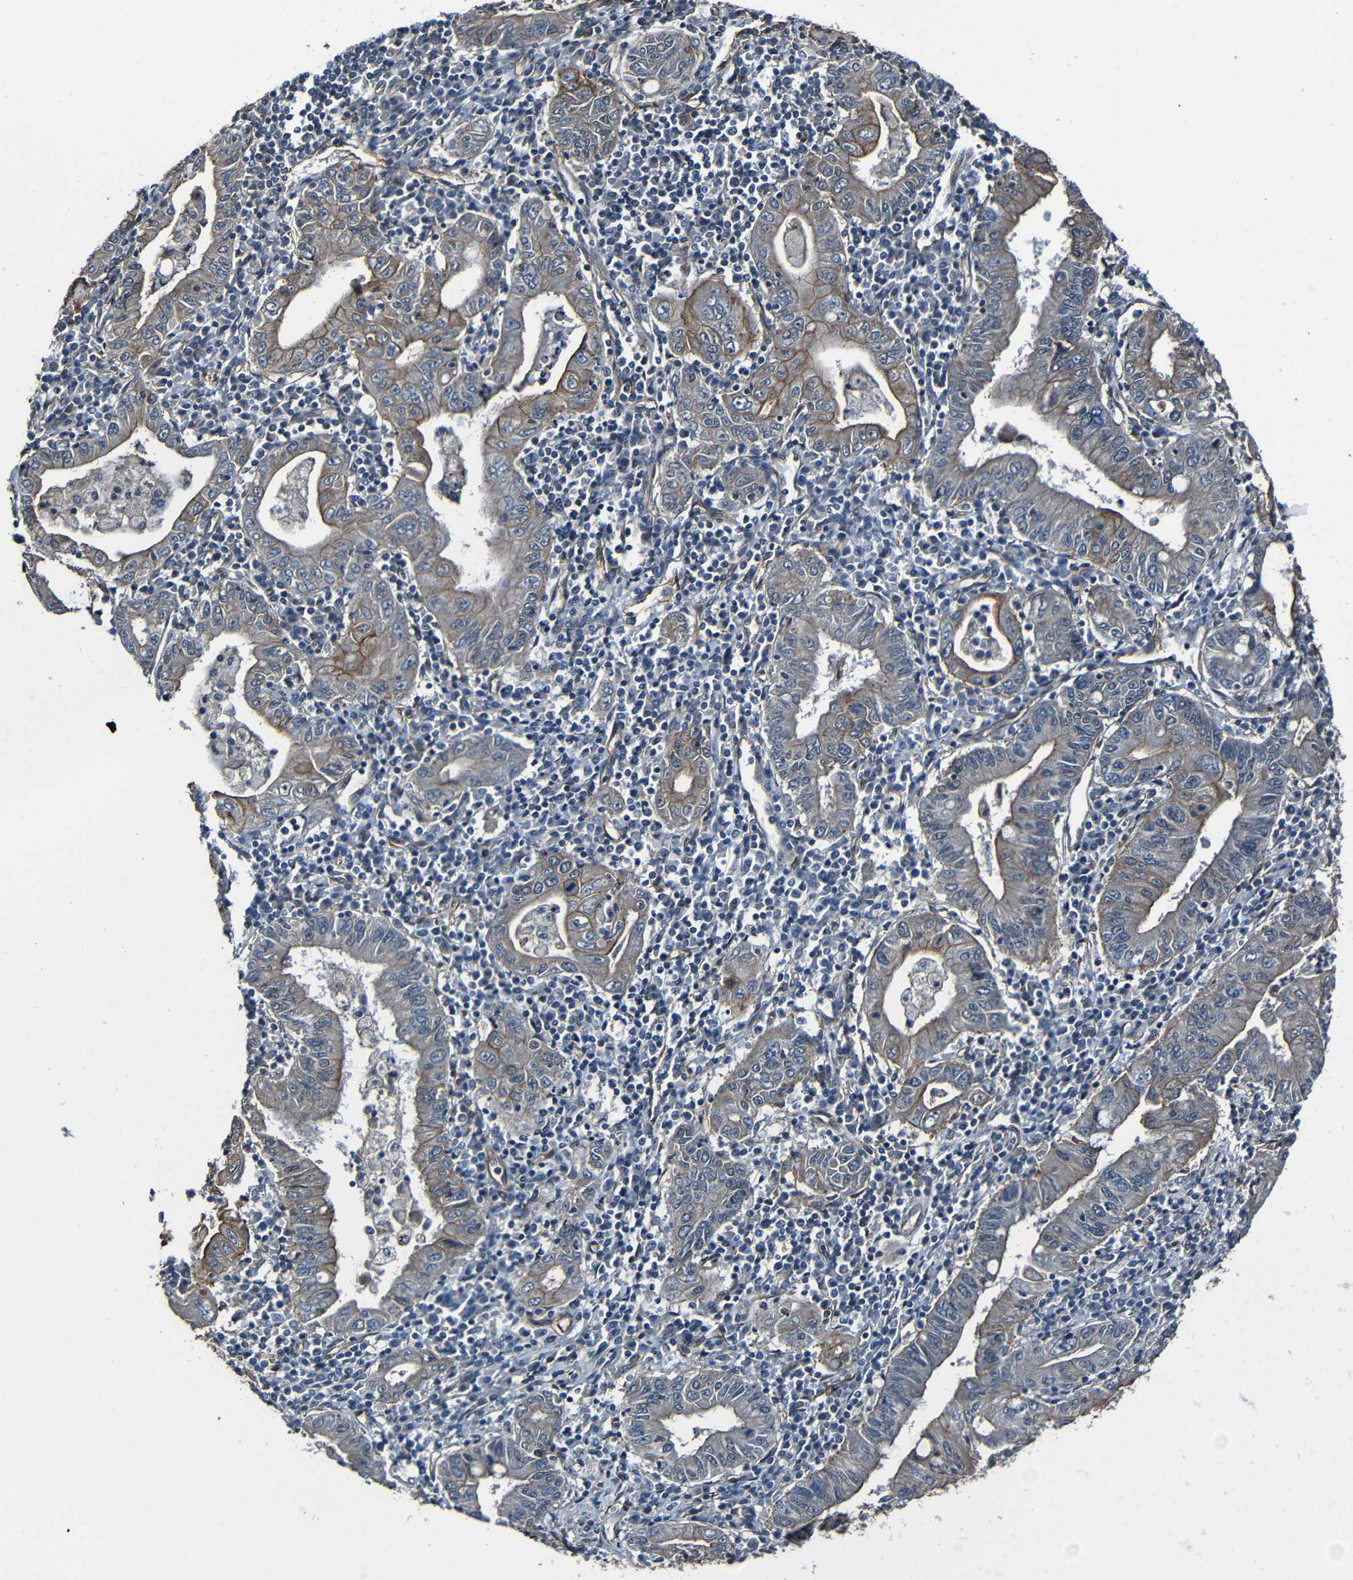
{"staining": {"intensity": "weak", "quantity": "25%-75%", "location": "cytoplasmic/membranous"}, "tissue": "stomach cancer", "cell_type": "Tumor cells", "image_type": "cancer", "snomed": [{"axis": "morphology", "description": "Normal tissue, NOS"}, {"axis": "morphology", "description": "Adenocarcinoma, NOS"}, {"axis": "topography", "description": "Esophagus"}, {"axis": "topography", "description": "Stomach, upper"}, {"axis": "topography", "description": "Peripheral nerve tissue"}], "caption": "Tumor cells show weak cytoplasmic/membranous expression in about 25%-75% of cells in stomach cancer (adenocarcinoma). The protein is stained brown, and the nuclei are stained in blue (DAB IHC with brightfield microscopy, high magnification).", "gene": "LGR5", "patient": {"sex": "male", "age": 62}}